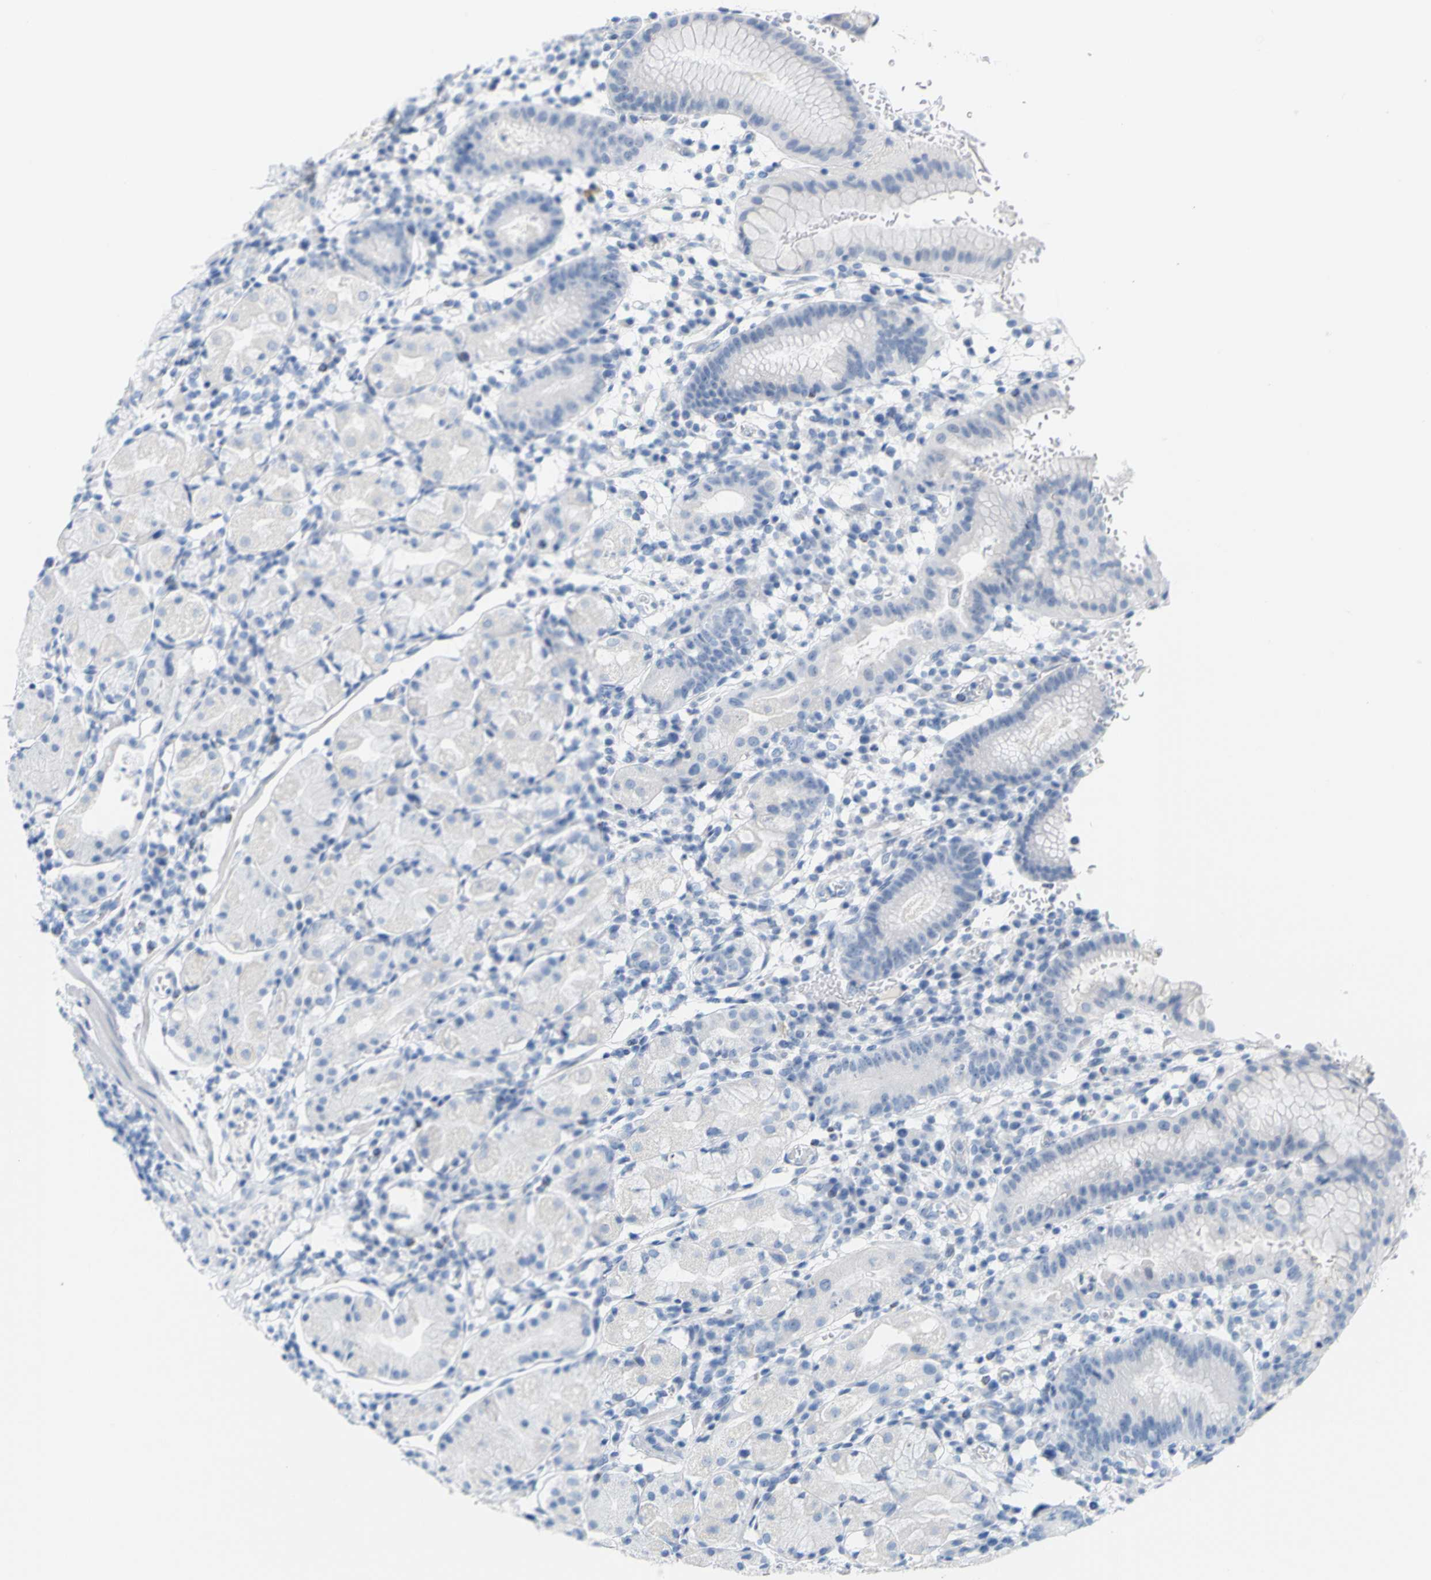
{"staining": {"intensity": "negative", "quantity": "none", "location": "none"}, "tissue": "stomach", "cell_type": "Glandular cells", "image_type": "normal", "snomed": [{"axis": "morphology", "description": "Normal tissue, NOS"}, {"axis": "topography", "description": "Stomach"}, {"axis": "topography", "description": "Stomach, lower"}], "caption": "Immunohistochemical staining of unremarkable human stomach displays no significant staining in glandular cells. (Immunohistochemistry (ihc), brightfield microscopy, high magnification).", "gene": "OPN1SW", "patient": {"sex": "female", "age": 75}}